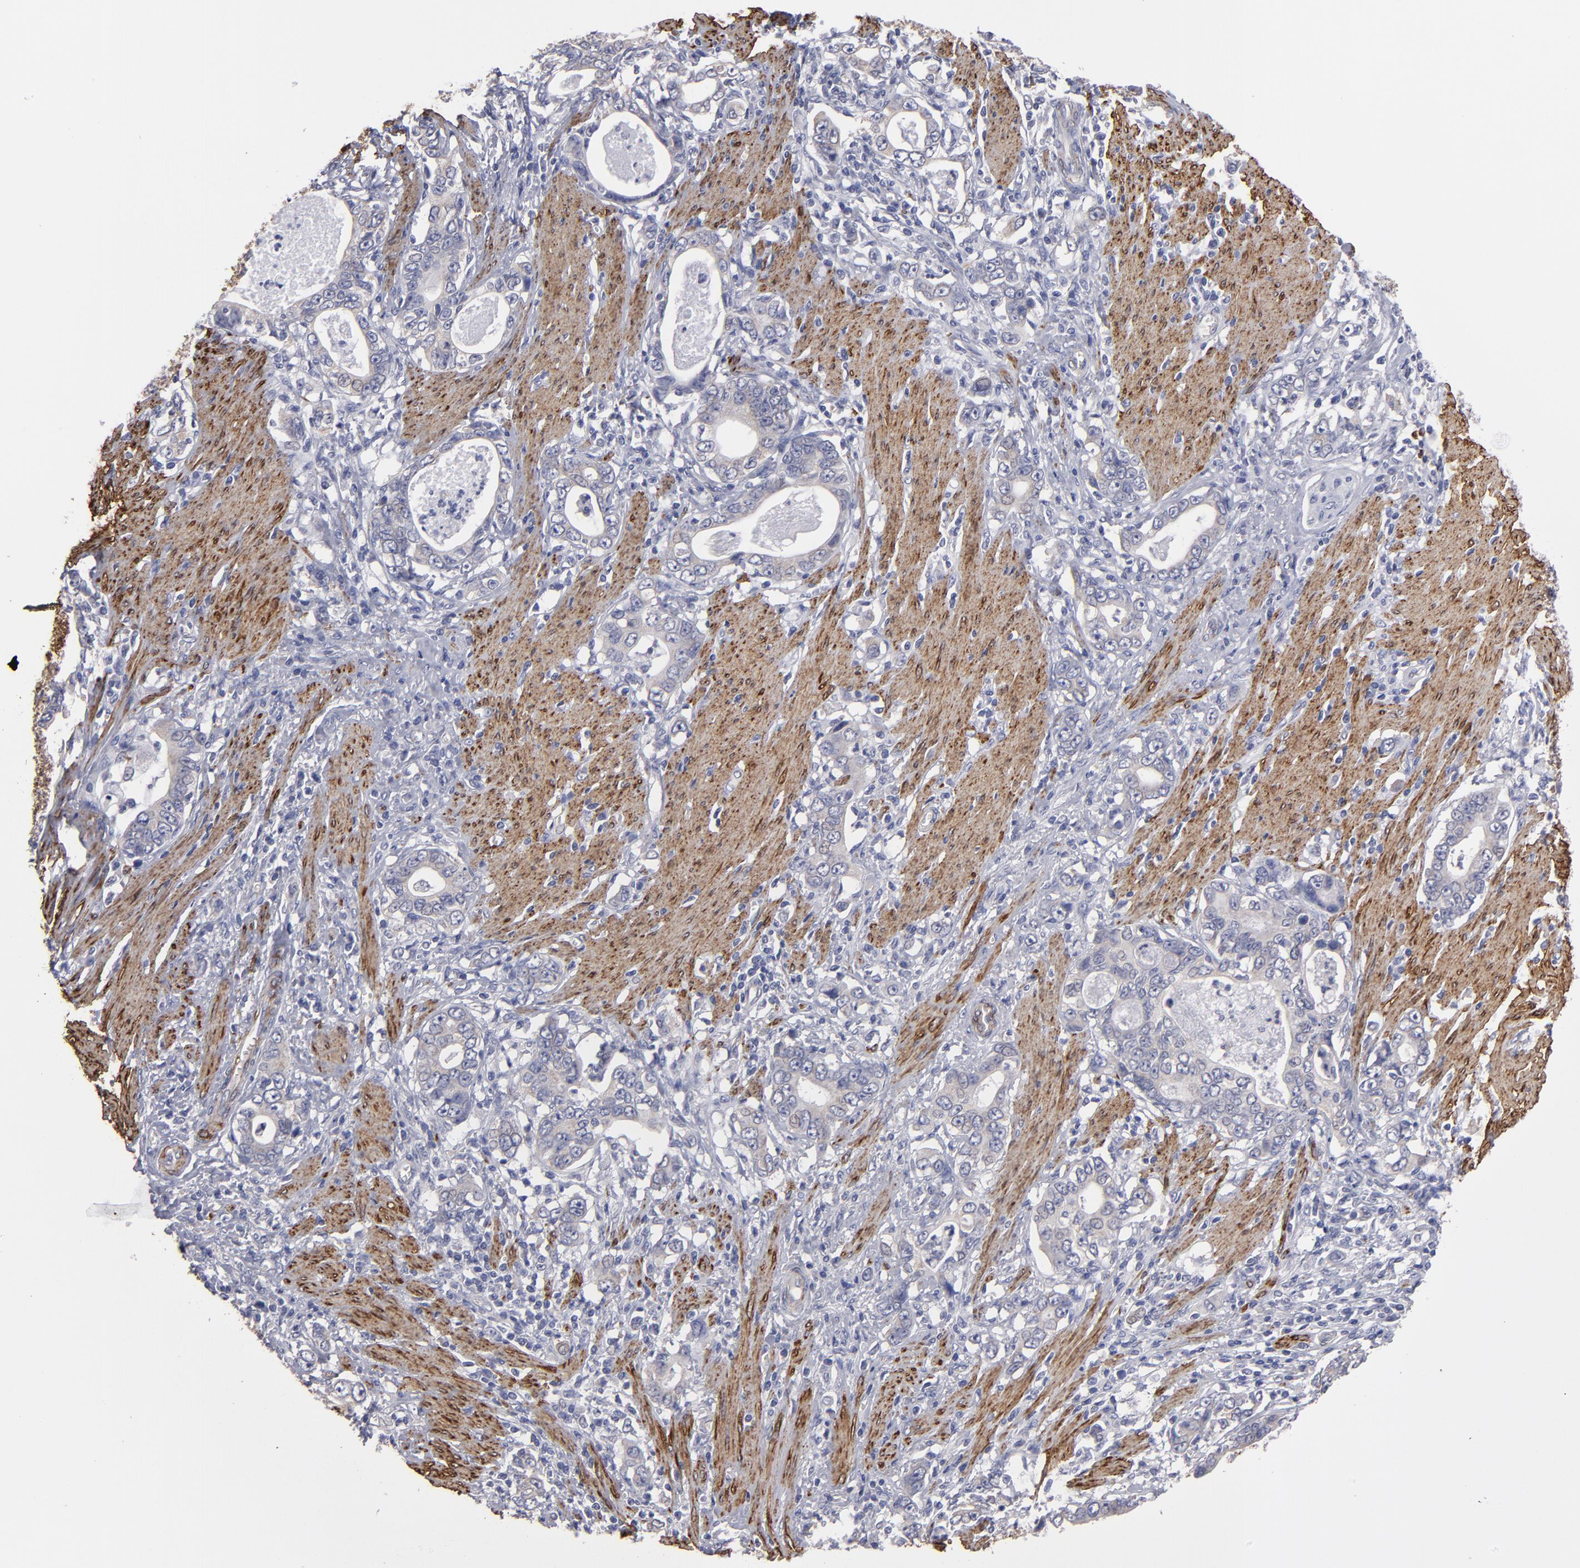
{"staining": {"intensity": "negative", "quantity": "none", "location": "none"}, "tissue": "stomach cancer", "cell_type": "Tumor cells", "image_type": "cancer", "snomed": [{"axis": "morphology", "description": "Adenocarcinoma, NOS"}, {"axis": "topography", "description": "Stomach, lower"}], "caption": "This is a image of immunohistochemistry (IHC) staining of stomach adenocarcinoma, which shows no staining in tumor cells.", "gene": "SLMAP", "patient": {"sex": "female", "age": 72}}